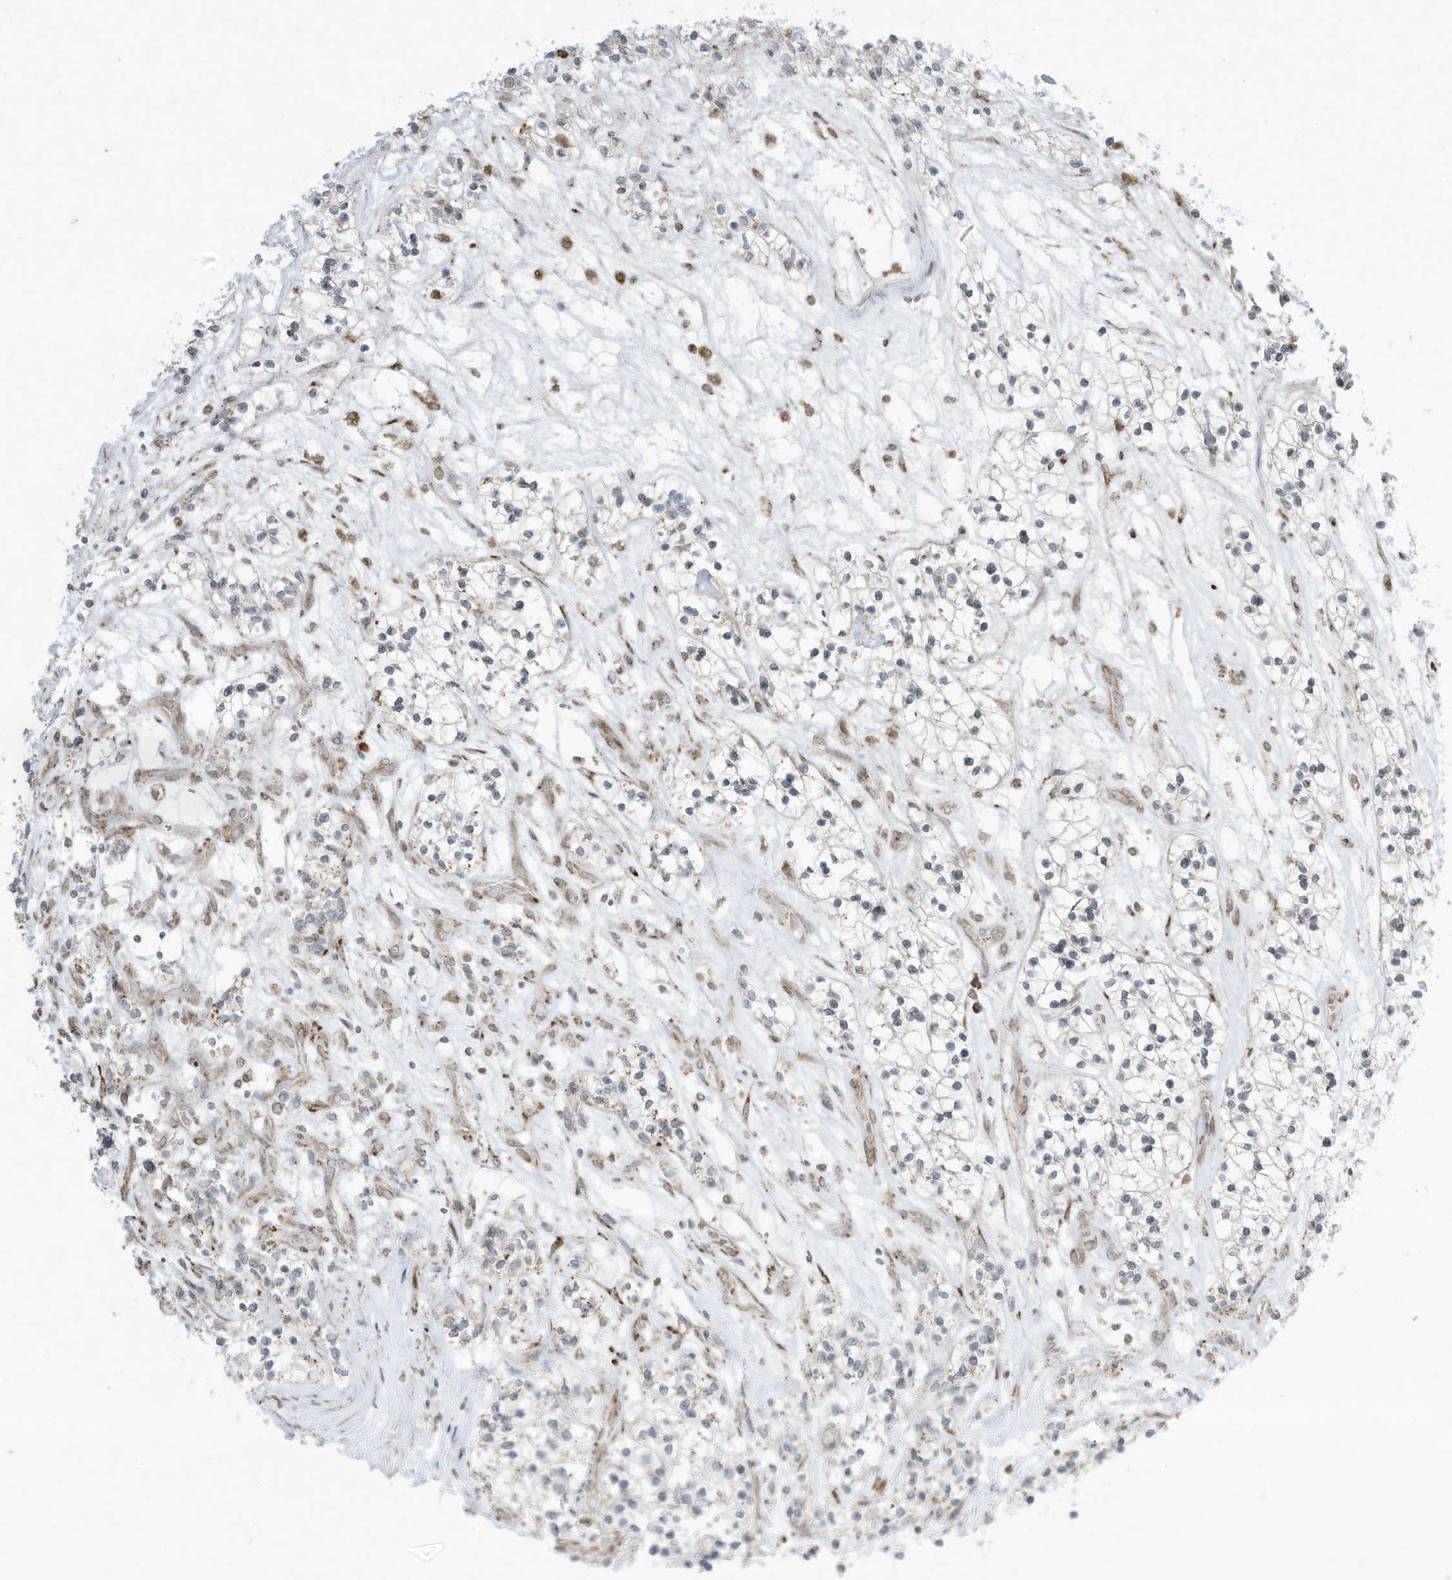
{"staining": {"intensity": "negative", "quantity": "none", "location": "none"}, "tissue": "renal cancer", "cell_type": "Tumor cells", "image_type": "cancer", "snomed": [{"axis": "morphology", "description": "Adenocarcinoma, NOS"}, {"axis": "topography", "description": "Kidney"}], "caption": "Immunohistochemistry image of renal cancer (adenocarcinoma) stained for a protein (brown), which shows no expression in tumor cells.", "gene": "PTK6", "patient": {"sex": "female", "age": 57}}